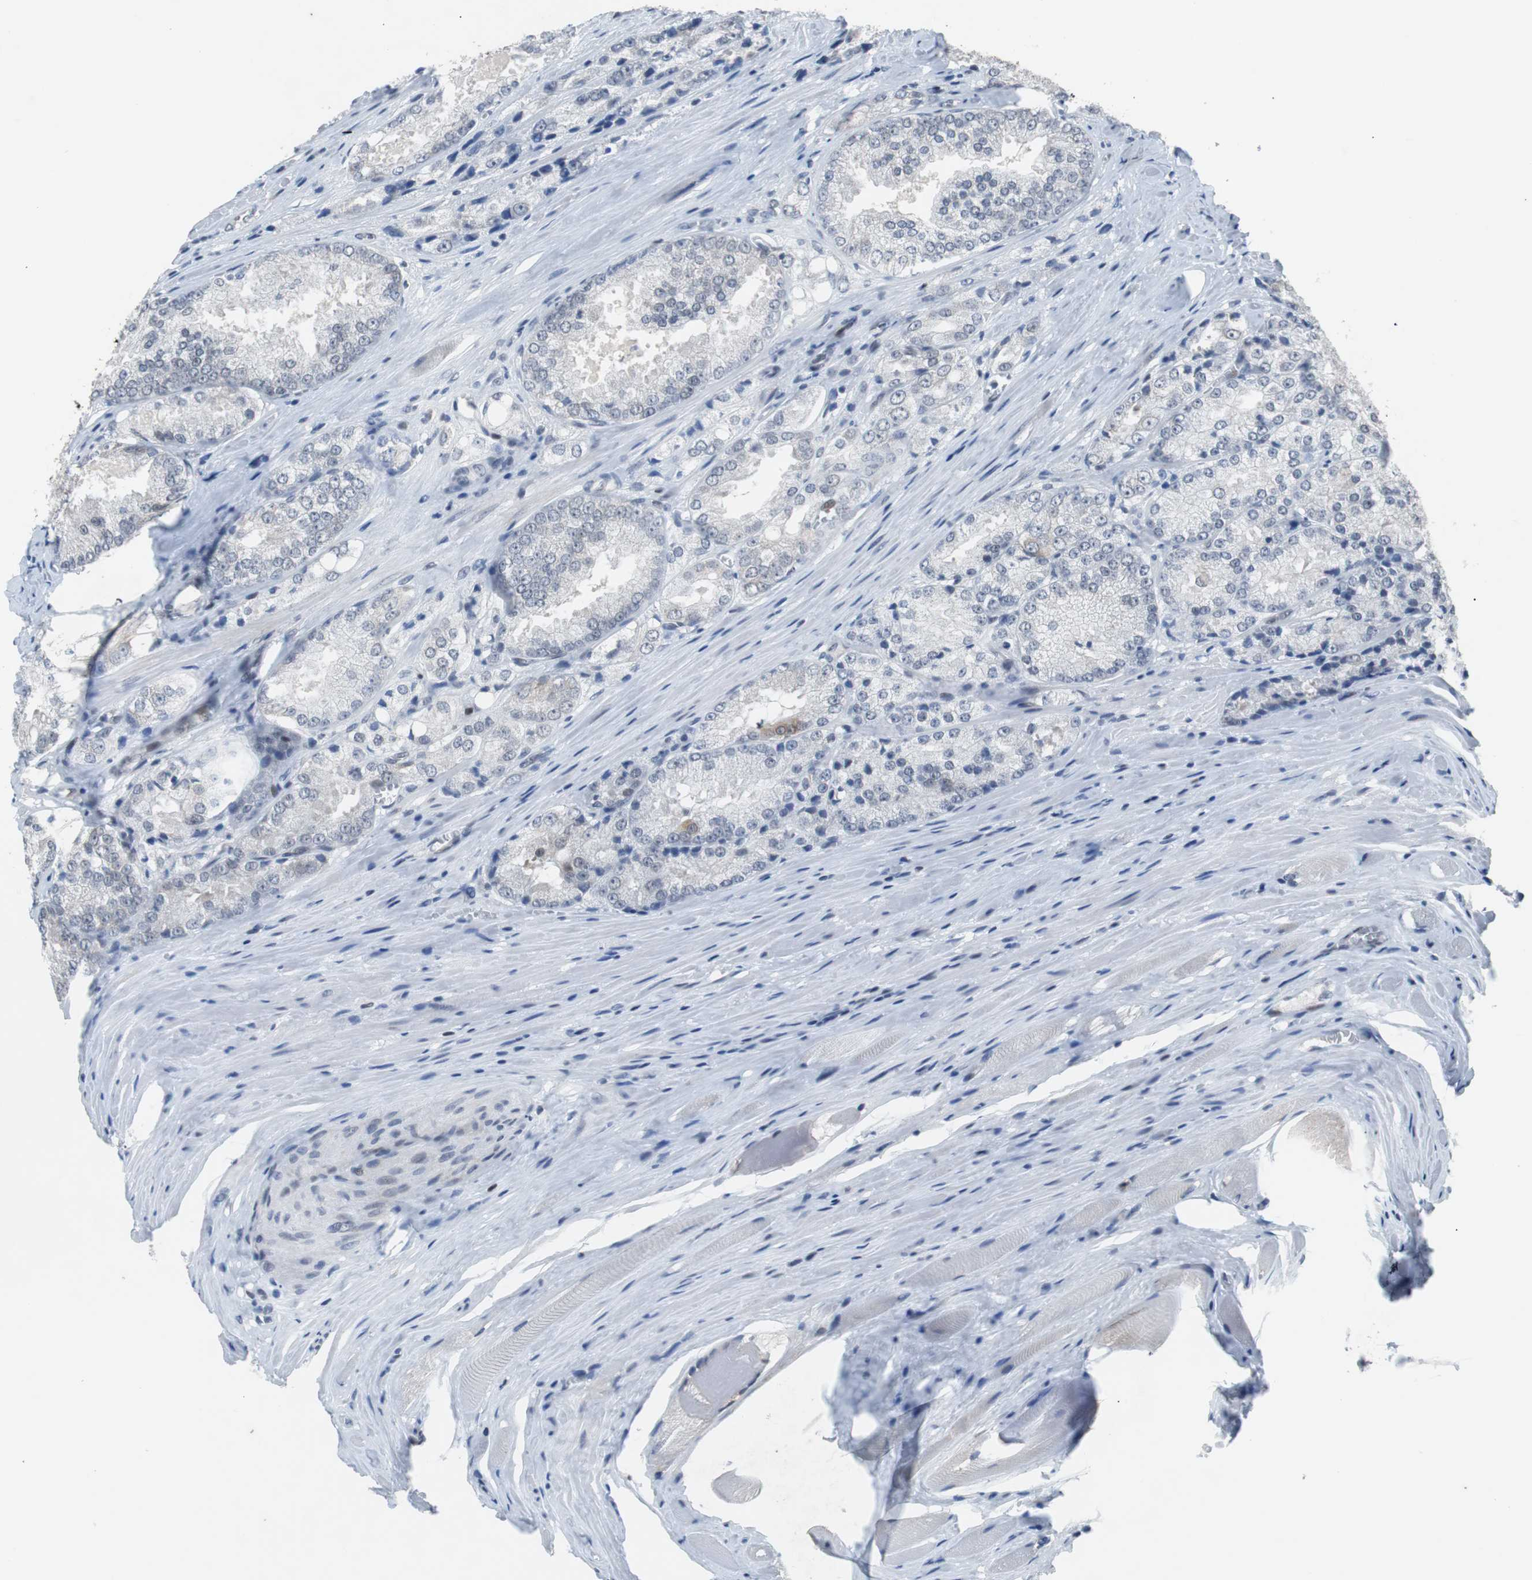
{"staining": {"intensity": "weak", "quantity": "<25%", "location": "cytoplasmic/membranous"}, "tissue": "prostate cancer", "cell_type": "Tumor cells", "image_type": "cancer", "snomed": [{"axis": "morphology", "description": "Adenocarcinoma, Low grade"}, {"axis": "topography", "description": "Prostate"}], "caption": "Tumor cells are negative for protein expression in human low-grade adenocarcinoma (prostate).", "gene": "TP63", "patient": {"sex": "male", "age": 64}}